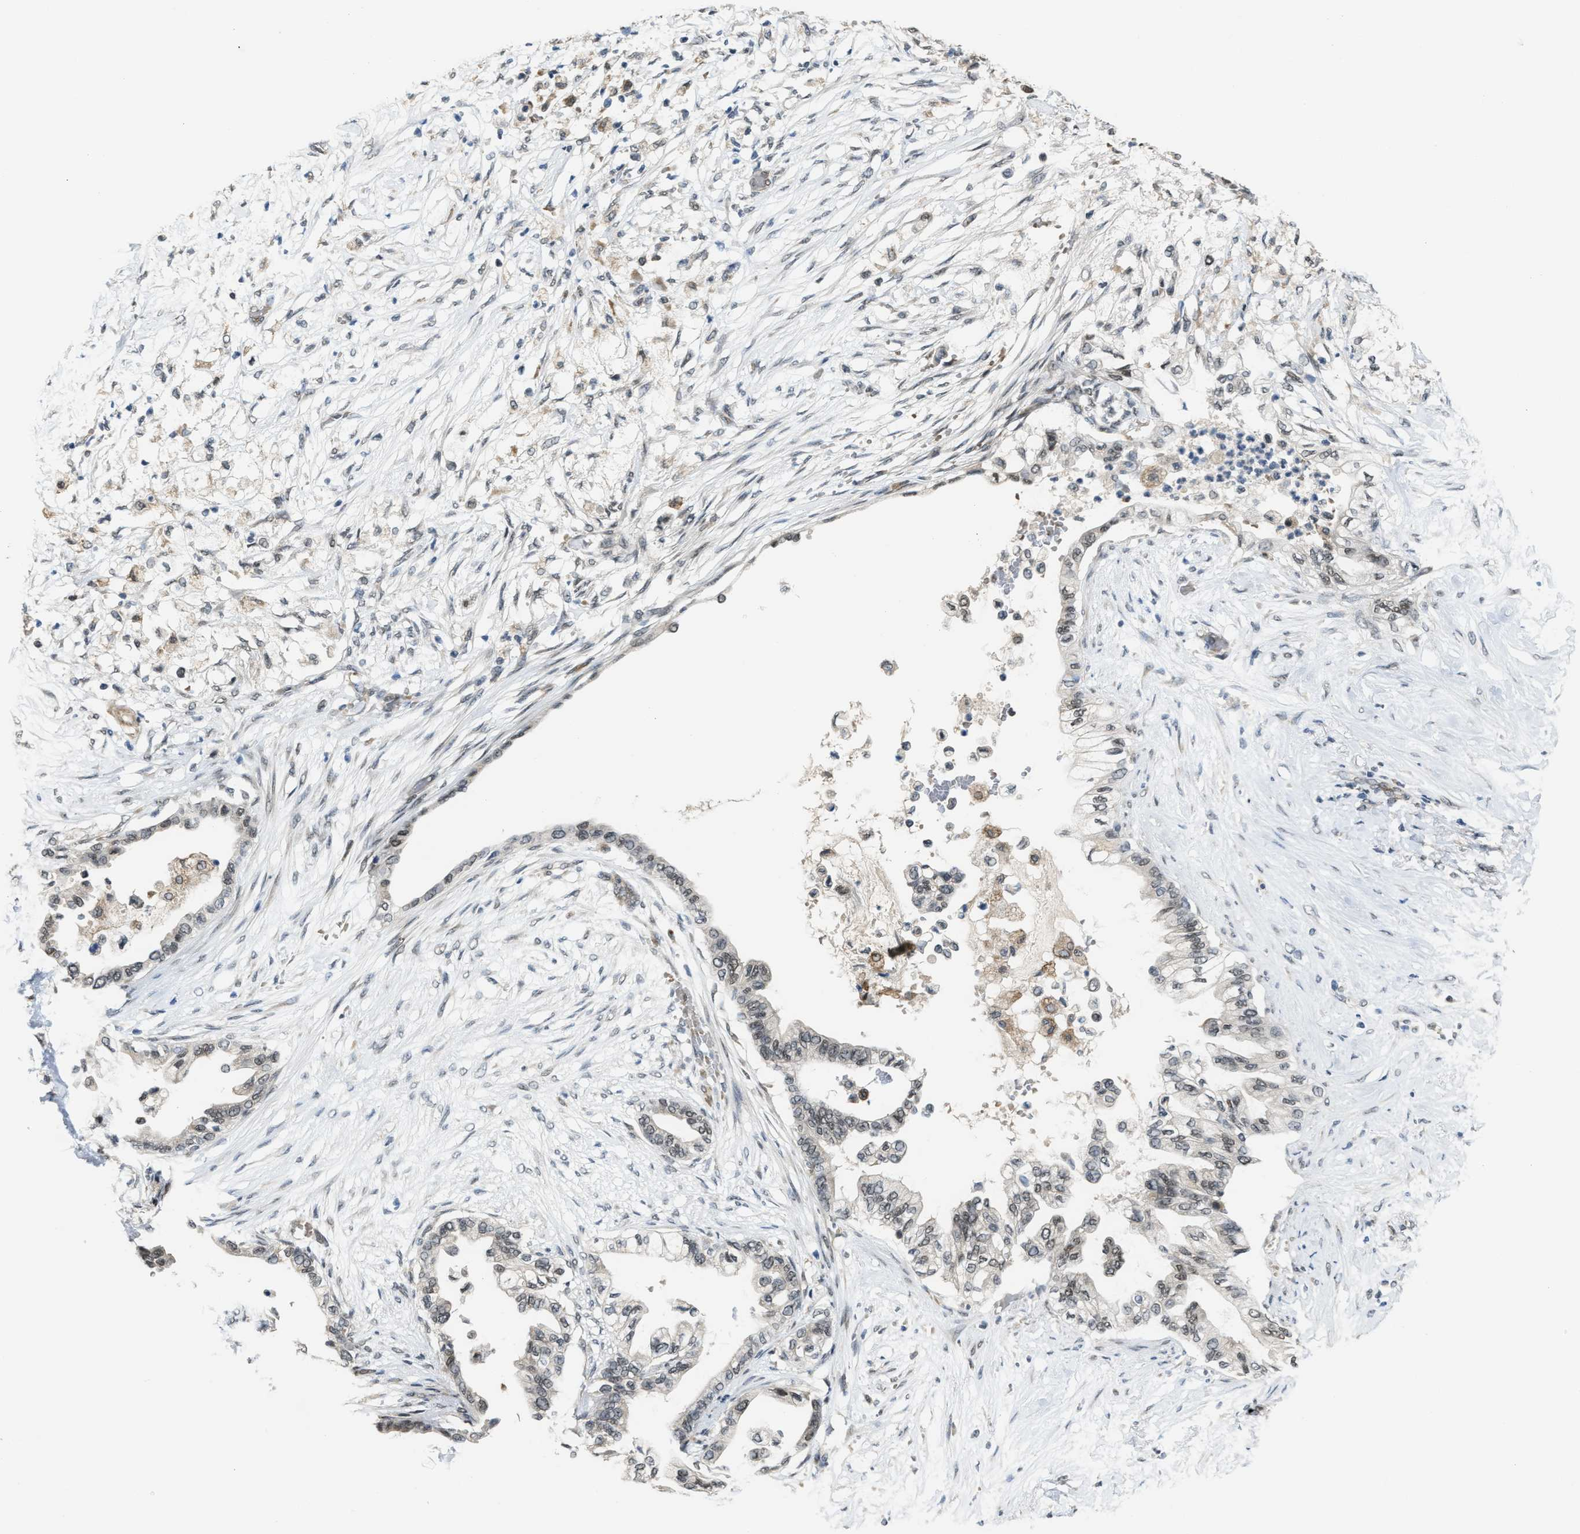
{"staining": {"intensity": "weak", "quantity": "<25%", "location": "nuclear"}, "tissue": "pancreatic cancer", "cell_type": "Tumor cells", "image_type": "cancer", "snomed": [{"axis": "morphology", "description": "Normal tissue, NOS"}, {"axis": "morphology", "description": "Adenocarcinoma, NOS"}, {"axis": "topography", "description": "Pancreas"}, {"axis": "topography", "description": "Duodenum"}], "caption": "This is an immunohistochemistry (IHC) image of adenocarcinoma (pancreatic). There is no expression in tumor cells.", "gene": "KIF24", "patient": {"sex": "female", "age": 60}}